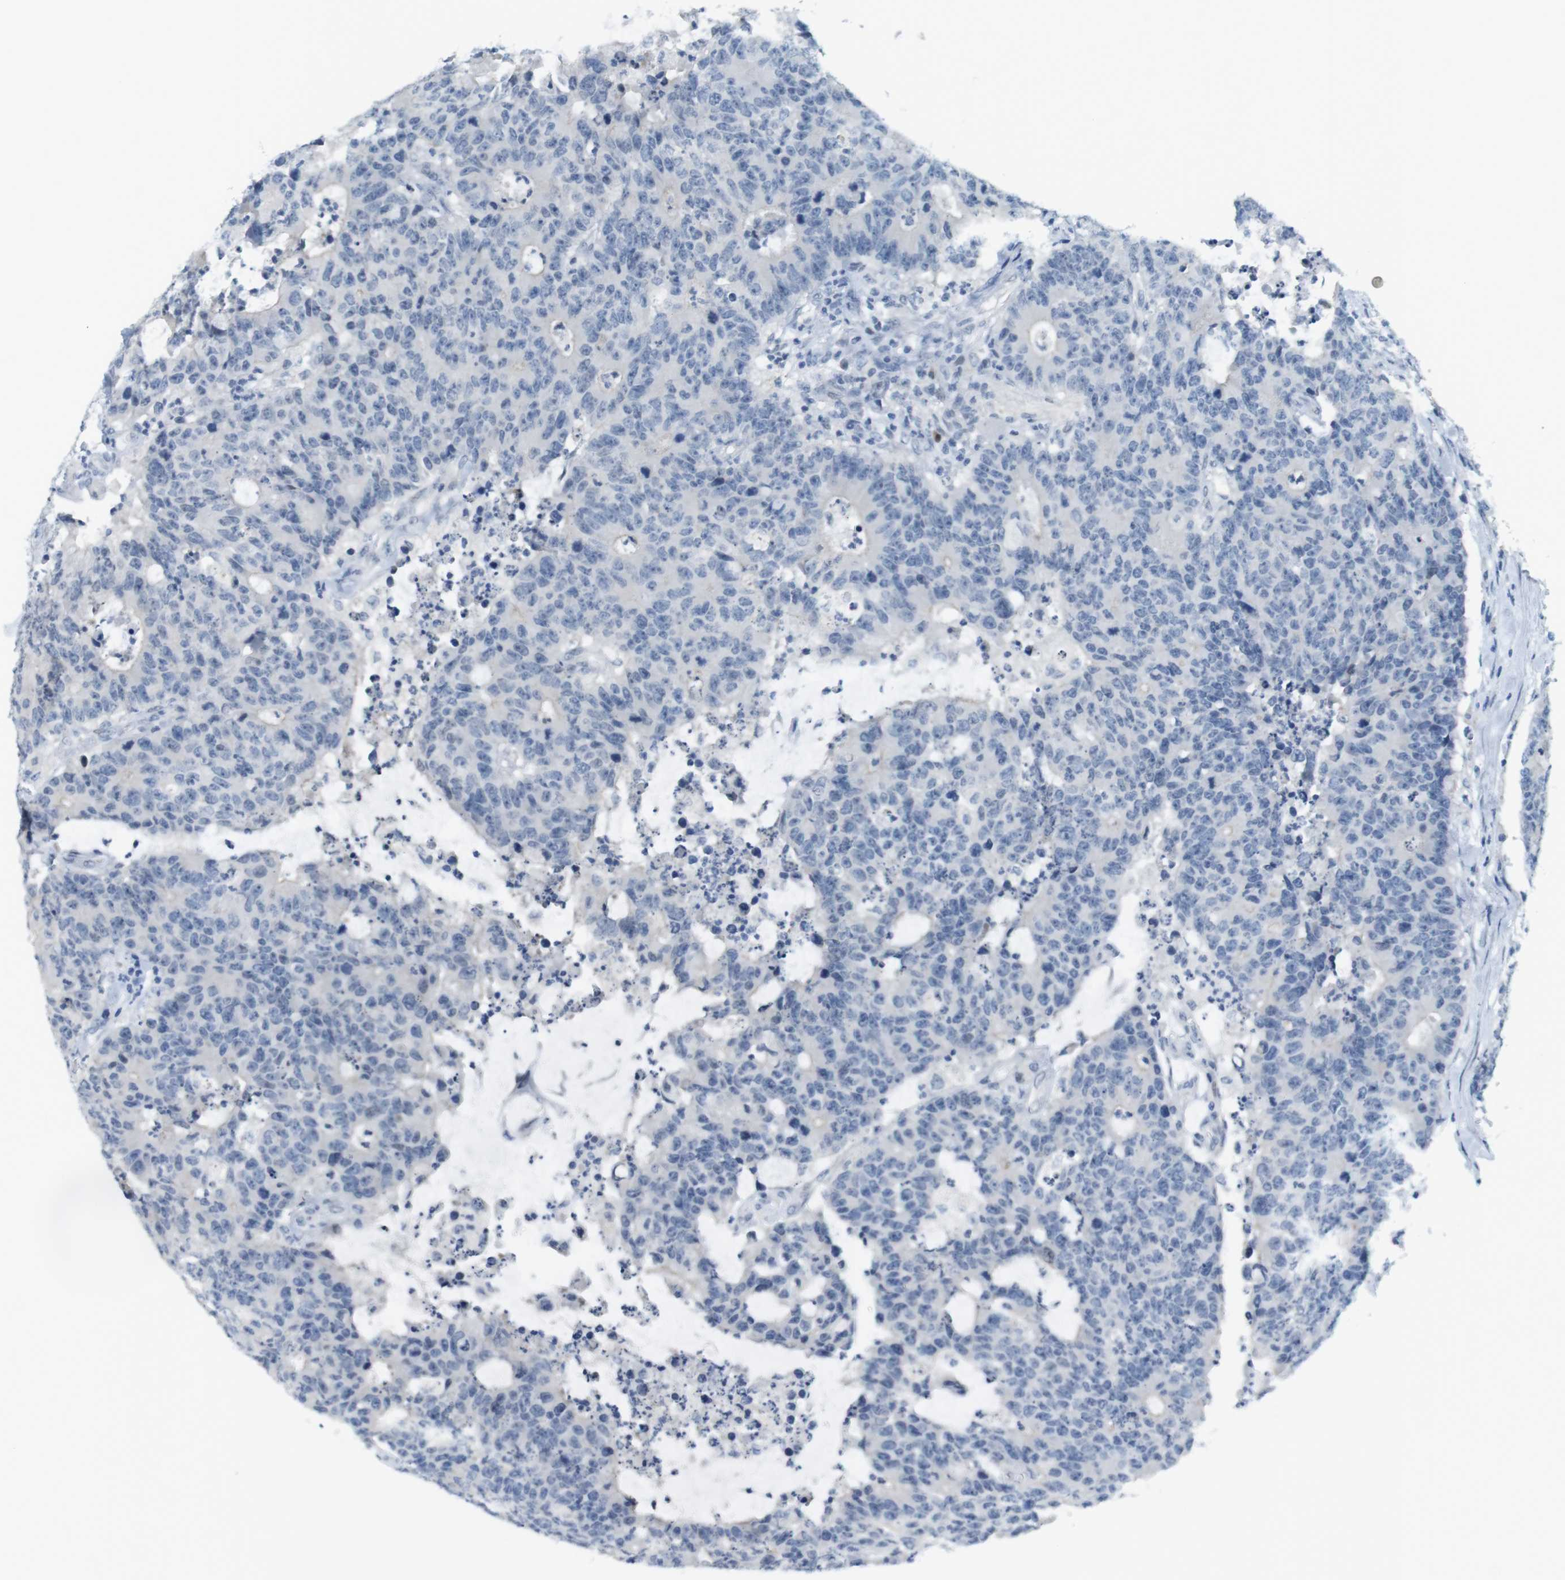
{"staining": {"intensity": "negative", "quantity": "none", "location": "none"}, "tissue": "colorectal cancer", "cell_type": "Tumor cells", "image_type": "cancer", "snomed": [{"axis": "morphology", "description": "Adenocarcinoma, NOS"}, {"axis": "topography", "description": "Colon"}], "caption": "Adenocarcinoma (colorectal) was stained to show a protein in brown. There is no significant expression in tumor cells.", "gene": "CREB3L2", "patient": {"sex": "female", "age": 86}}